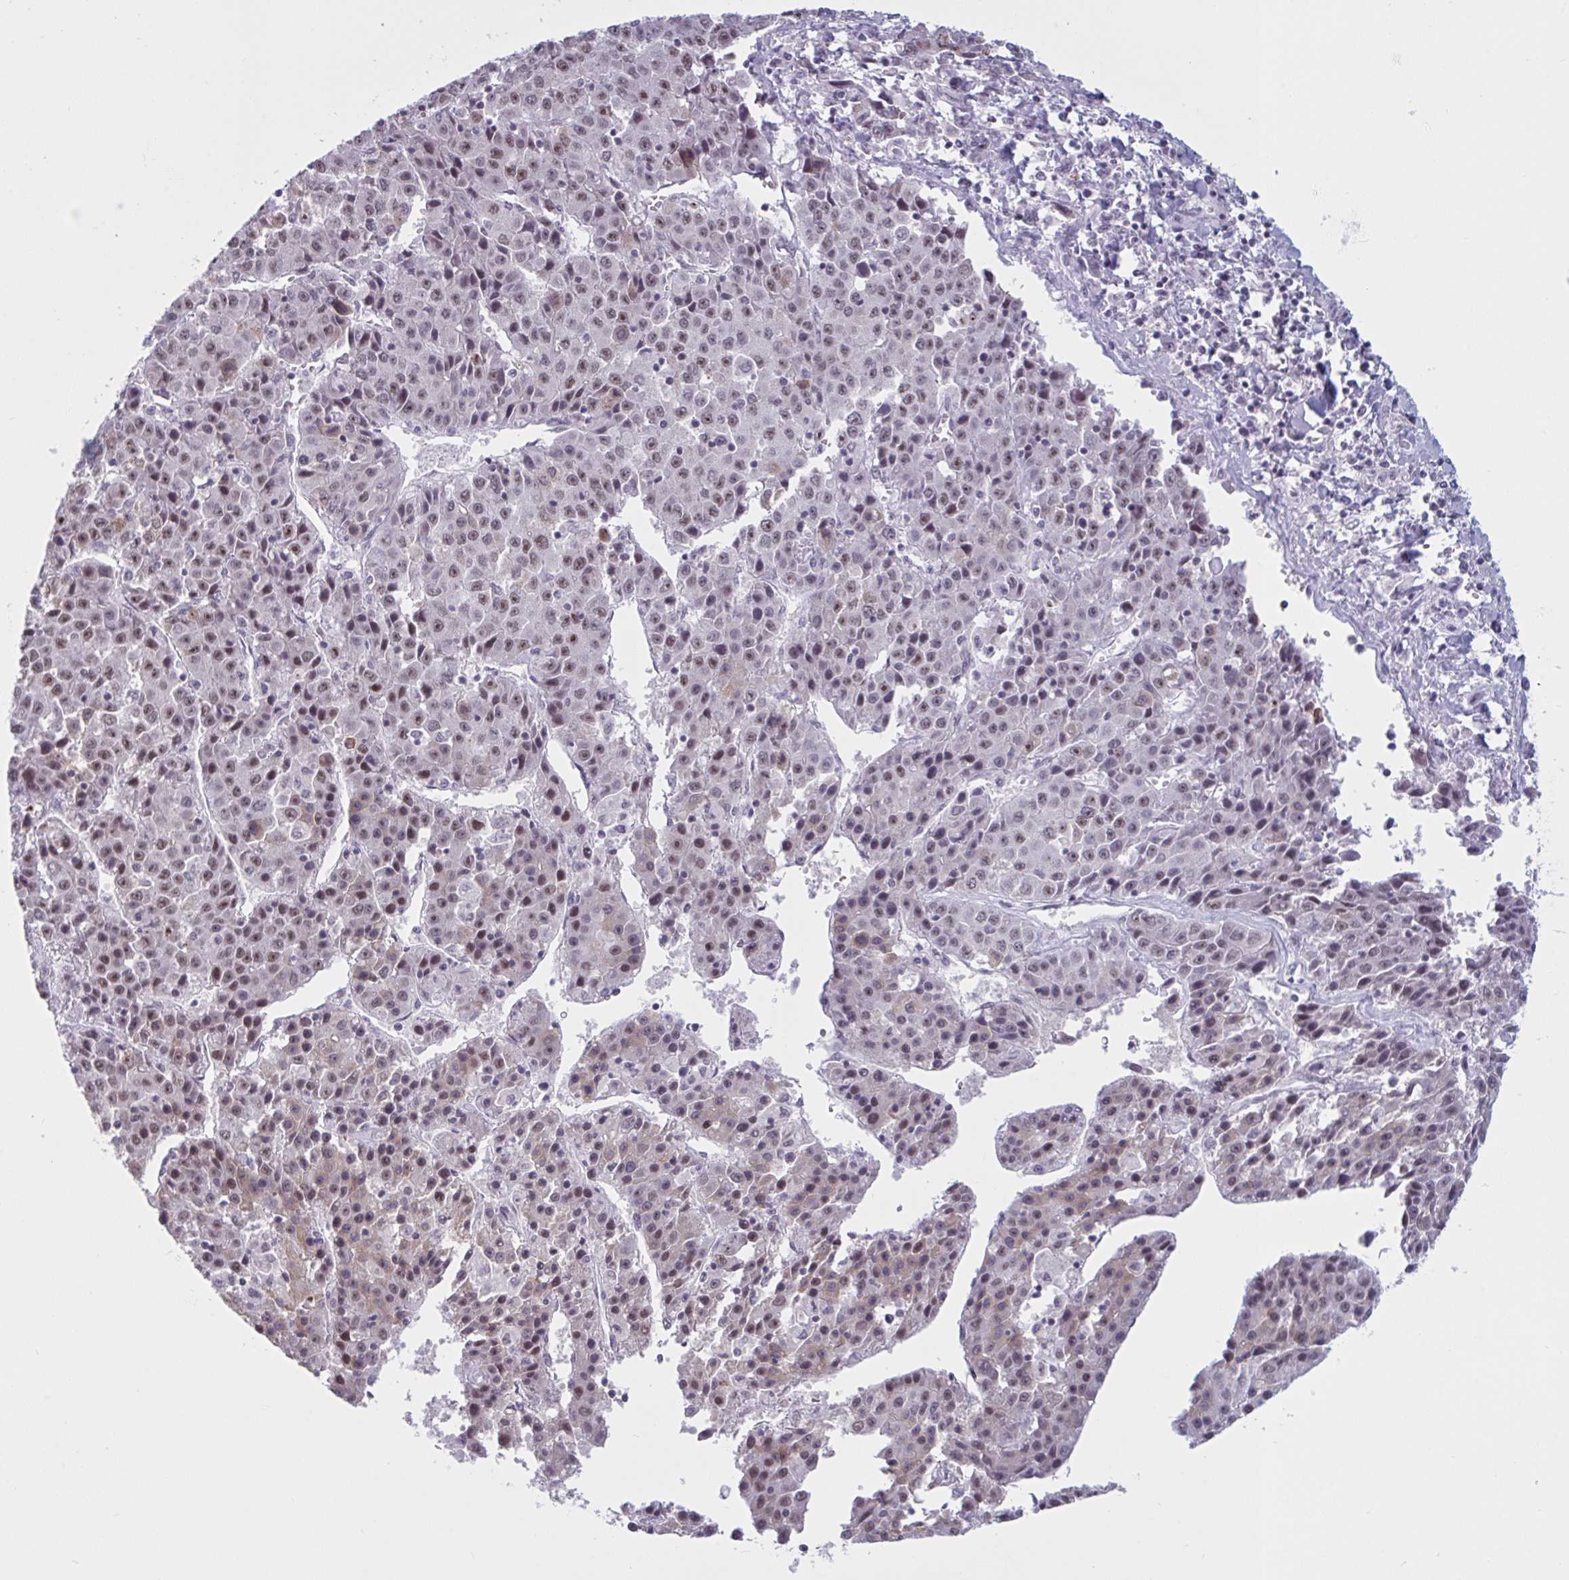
{"staining": {"intensity": "weak", "quantity": ">75%", "location": "cytoplasmic/membranous,nuclear"}, "tissue": "liver cancer", "cell_type": "Tumor cells", "image_type": "cancer", "snomed": [{"axis": "morphology", "description": "Carcinoma, Hepatocellular, NOS"}, {"axis": "topography", "description": "Liver"}], "caption": "Immunohistochemistry (IHC) (DAB (3,3'-diaminobenzidine)) staining of liver cancer (hepatocellular carcinoma) reveals weak cytoplasmic/membranous and nuclear protein expression in approximately >75% of tumor cells. (DAB (3,3'-diaminobenzidine) IHC, brown staining for protein, blue staining for nuclei).", "gene": "TGM6", "patient": {"sex": "female", "age": 53}}